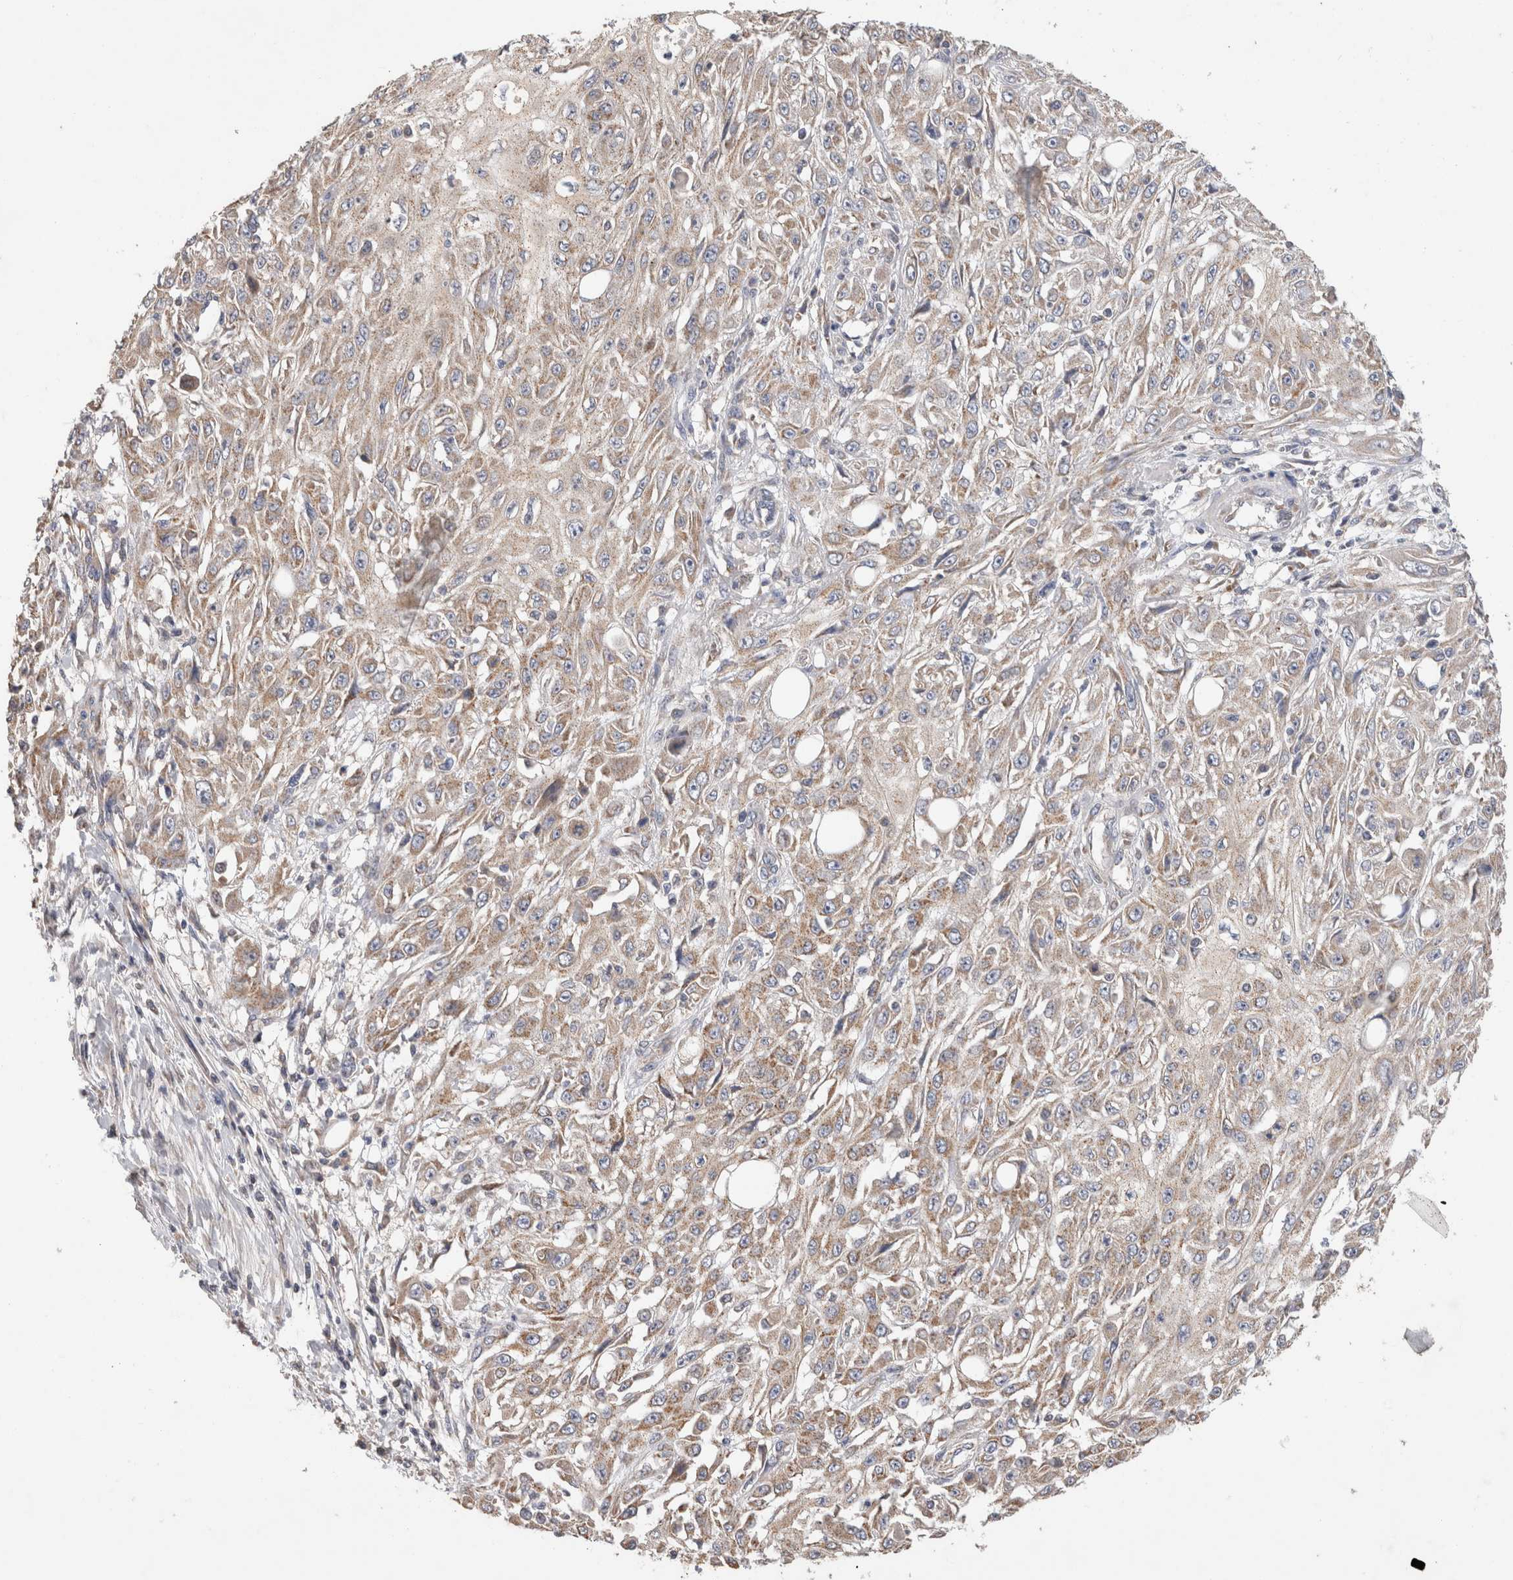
{"staining": {"intensity": "weak", "quantity": "25%-75%", "location": "cytoplasmic/membranous"}, "tissue": "skin cancer", "cell_type": "Tumor cells", "image_type": "cancer", "snomed": [{"axis": "morphology", "description": "Squamous cell carcinoma, NOS"}, {"axis": "morphology", "description": "Squamous cell carcinoma, metastatic, NOS"}, {"axis": "topography", "description": "Skin"}, {"axis": "topography", "description": "Lymph node"}], "caption": "High-magnification brightfield microscopy of skin cancer stained with DAB (3,3'-diaminobenzidine) (brown) and counterstained with hematoxylin (blue). tumor cells exhibit weak cytoplasmic/membranous staining is present in about25%-75% of cells. (brown staining indicates protein expression, while blue staining denotes nuclei).", "gene": "IARS2", "patient": {"sex": "male", "age": 75}}